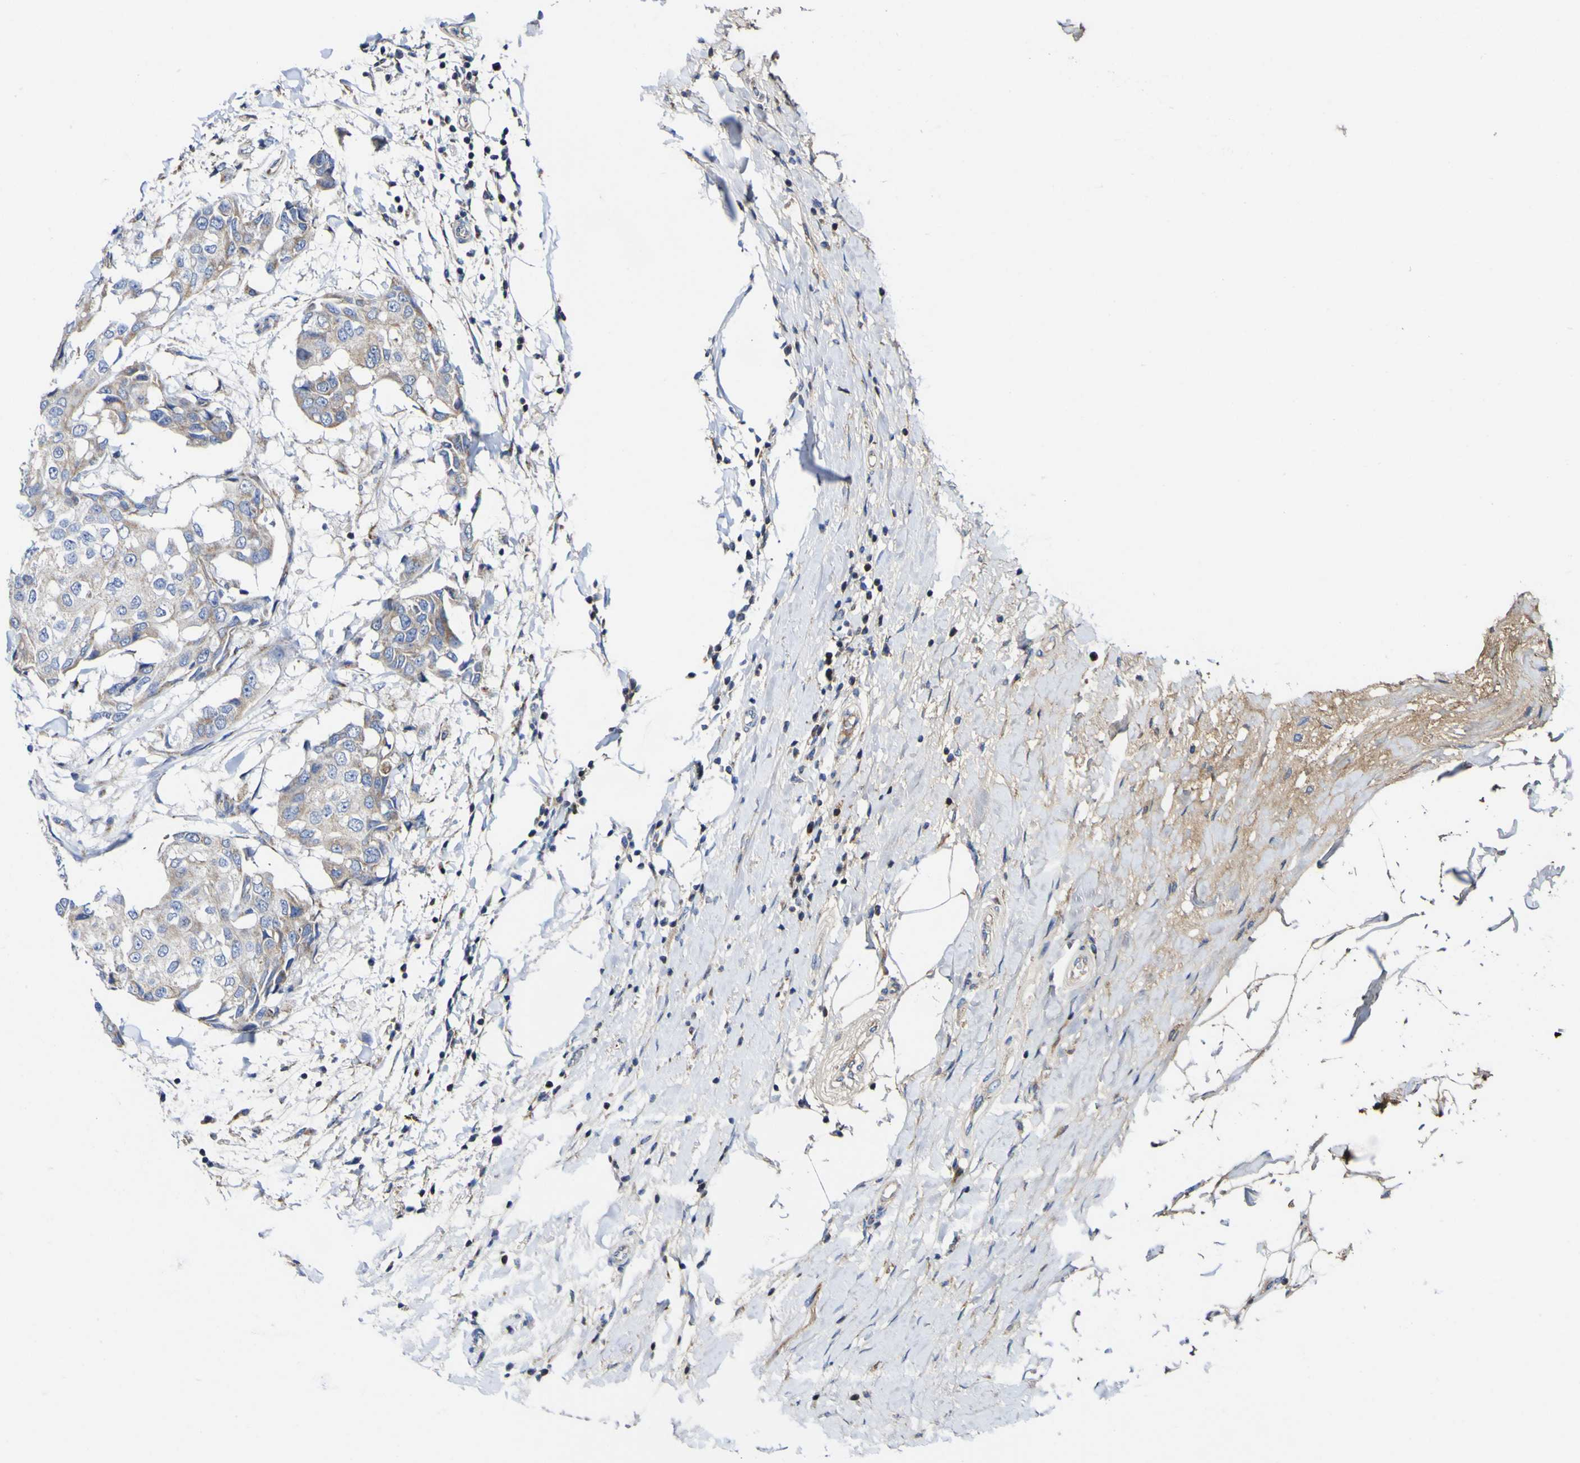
{"staining": {"intensity": "weak", "quantity": "<25%", "location": "cytoplasmic/membranous"}, "tissue": "breast cancer", "cell_type": "Tumor cells", "image_type": "cancer", "snomed": [{"axis": "morphology", "description": "Duct carcinoma"}, {"axis": "topography", "description": "Breast"}], "caption": "Immunohistochemical staining of breast cancer (invasive ductal carcinoma) shows no significant positivity in tumor cells.", "gene": "CCDC90B", "patient": {"sex": "female", "age": 27}}